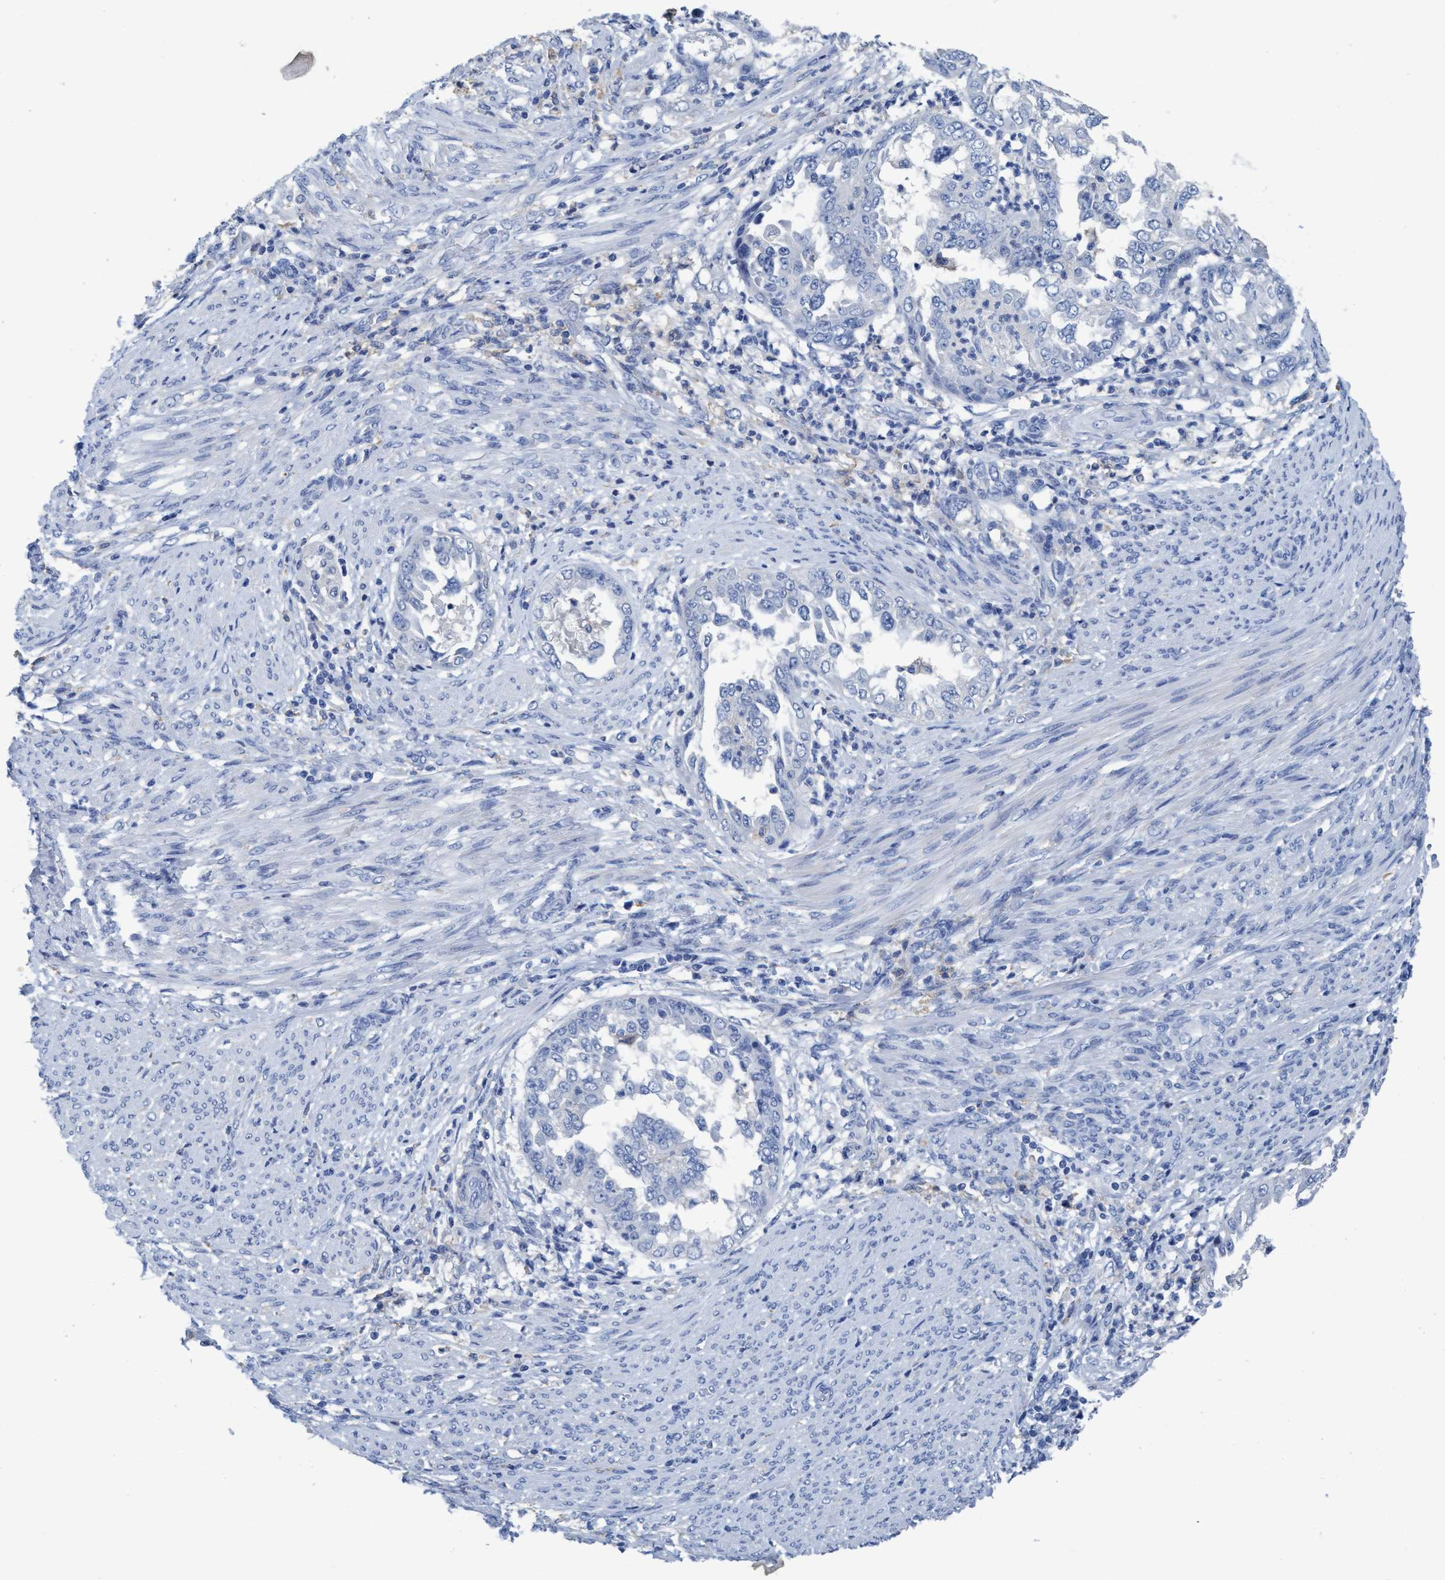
{"staining": {"intensity": "negative", "quantity": "none", "location": "none"}, "tissue": "endometrial cancer", "cell_type": "Tumor cells", "image_type": "cancer", "snomed": [{"axis": "morphology", "description": "Adenocarcinoma, NOS"}, {"axis": "topography", "description": "Endometrium"}], "caption": "DAB immunohistochemical staining of endometrial cancer displays no significant expression in tumor cells. Brightfield microscopy of IHC stained with DAB (3,3'-diaminobenzidine) (brown) and hematoxylin (blue), captured at high magnification.", "gene": "DNAI1", "patient": {"sex": "female", "age": 85}}